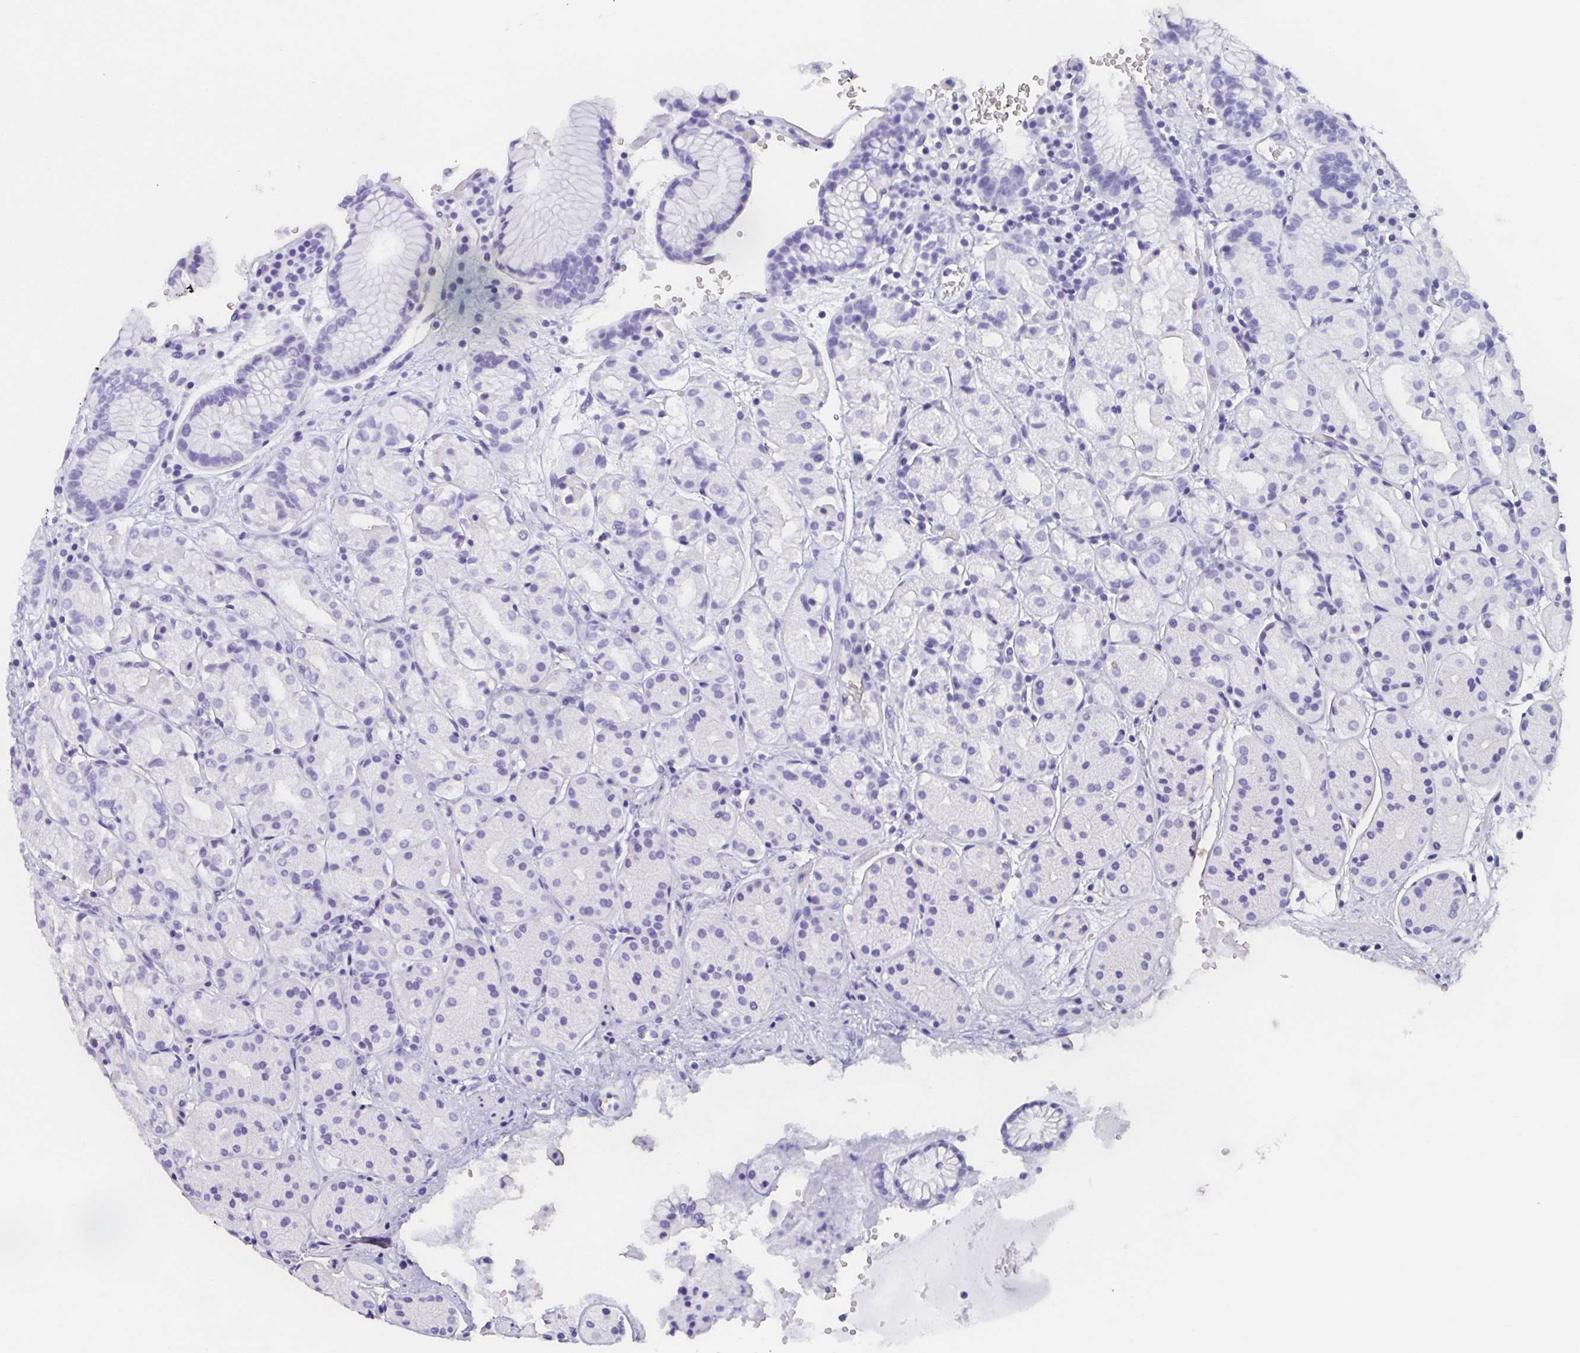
{"staining": {"intensity": "negative", "quantity": "none", "location": "none"}, "tissue": "stomach", "cell_type": "Glandular cells", "image_type": "normal", "snomed": [{"axis": "morphology", "description": "Normal tissue, NOS"}, {"axis": "topography", "description": "Stomach"}, {"axis": "topography", "description": "Stomach, lower"}], "caption": "Protein analysis of benign stomach demonstrates no significant positivity in glandular cells. The staining was performed using DAB to visualize the protein expression in brown, while the nuclei were stained in blue with hematoxylin (Magnification: 20x).", "gene": "AGFG2", "patient": {"sex": "female", "age": 56}}